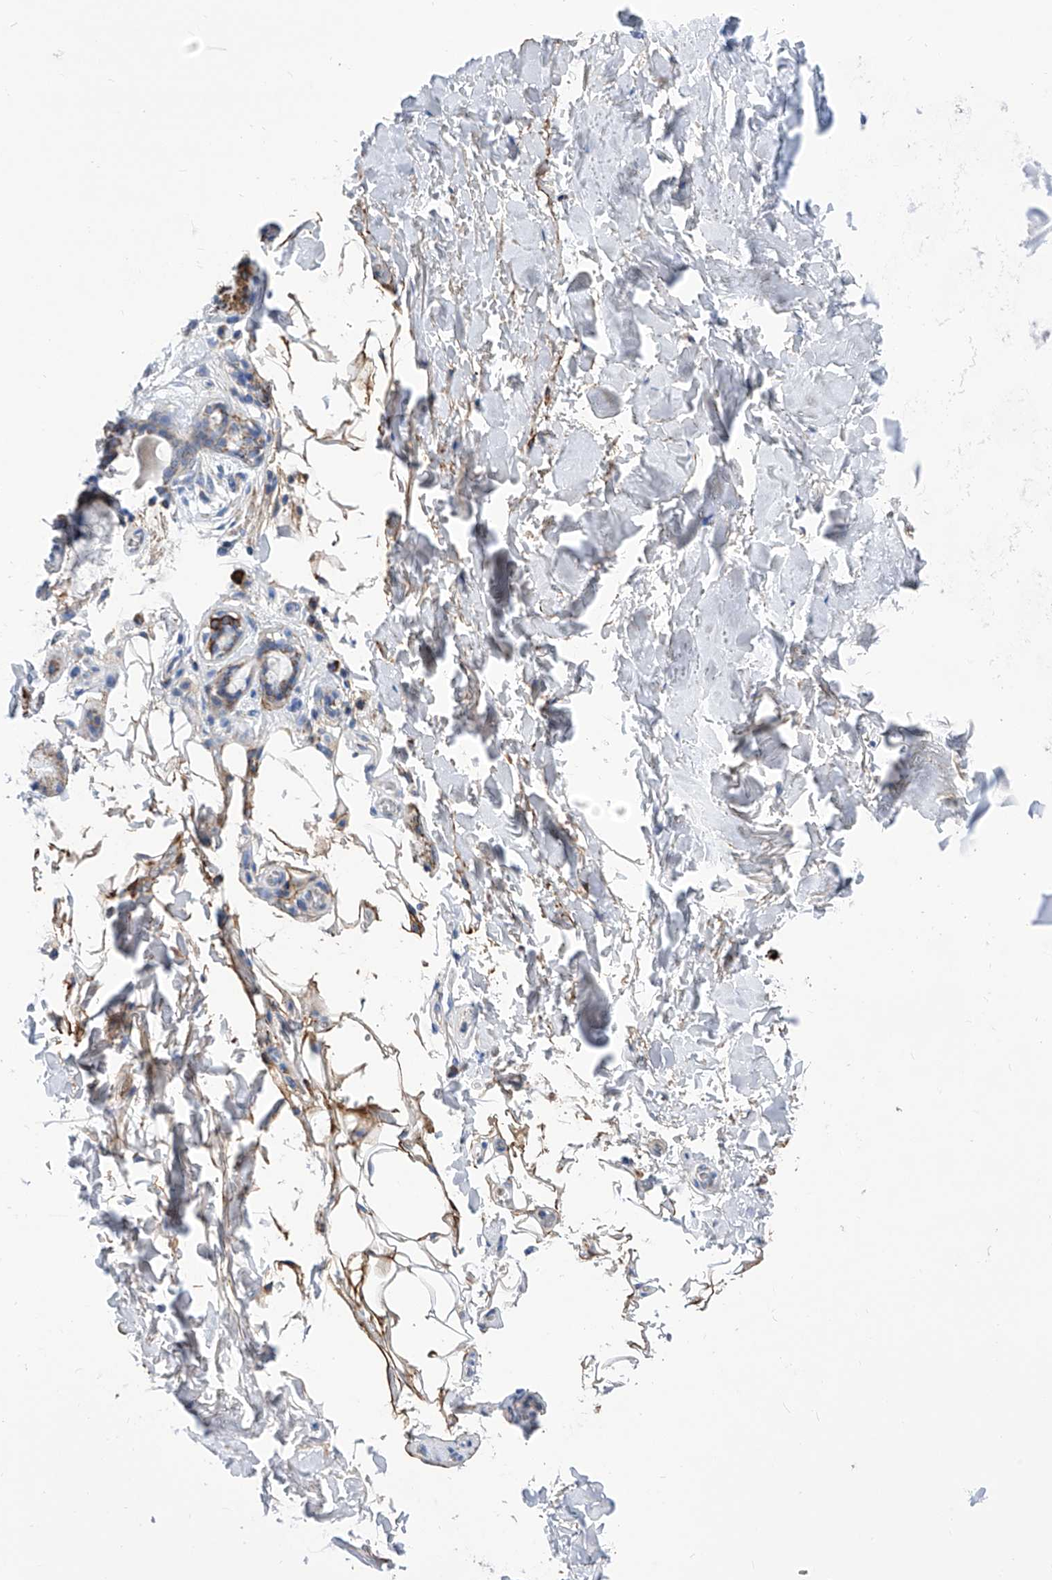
{"staining": {"intensity": "moderate", "quantity": "<25%", "location": "cytoplasmic/membranous"}, "tissue": "adipose tissue", "cell_type": "Adipocytes", "image_type": "normal", "snomed": [{"axis": "morphology", "description": "Normal tissue, NOS"}, {"axis": "topography", "description": "Cartilage tissue"}], "caption": "High-power microscopy captured an immunohistochemistry image of unremarkable adipose tissue, revealing moderate cytoplasmic/membranous staining in approximately <25% of adipocytes. The protein is shown in brown color, while the nuclei are stained blue.", "gene": "SRBD1", "patient": {"sex": "female", "age": 63}}